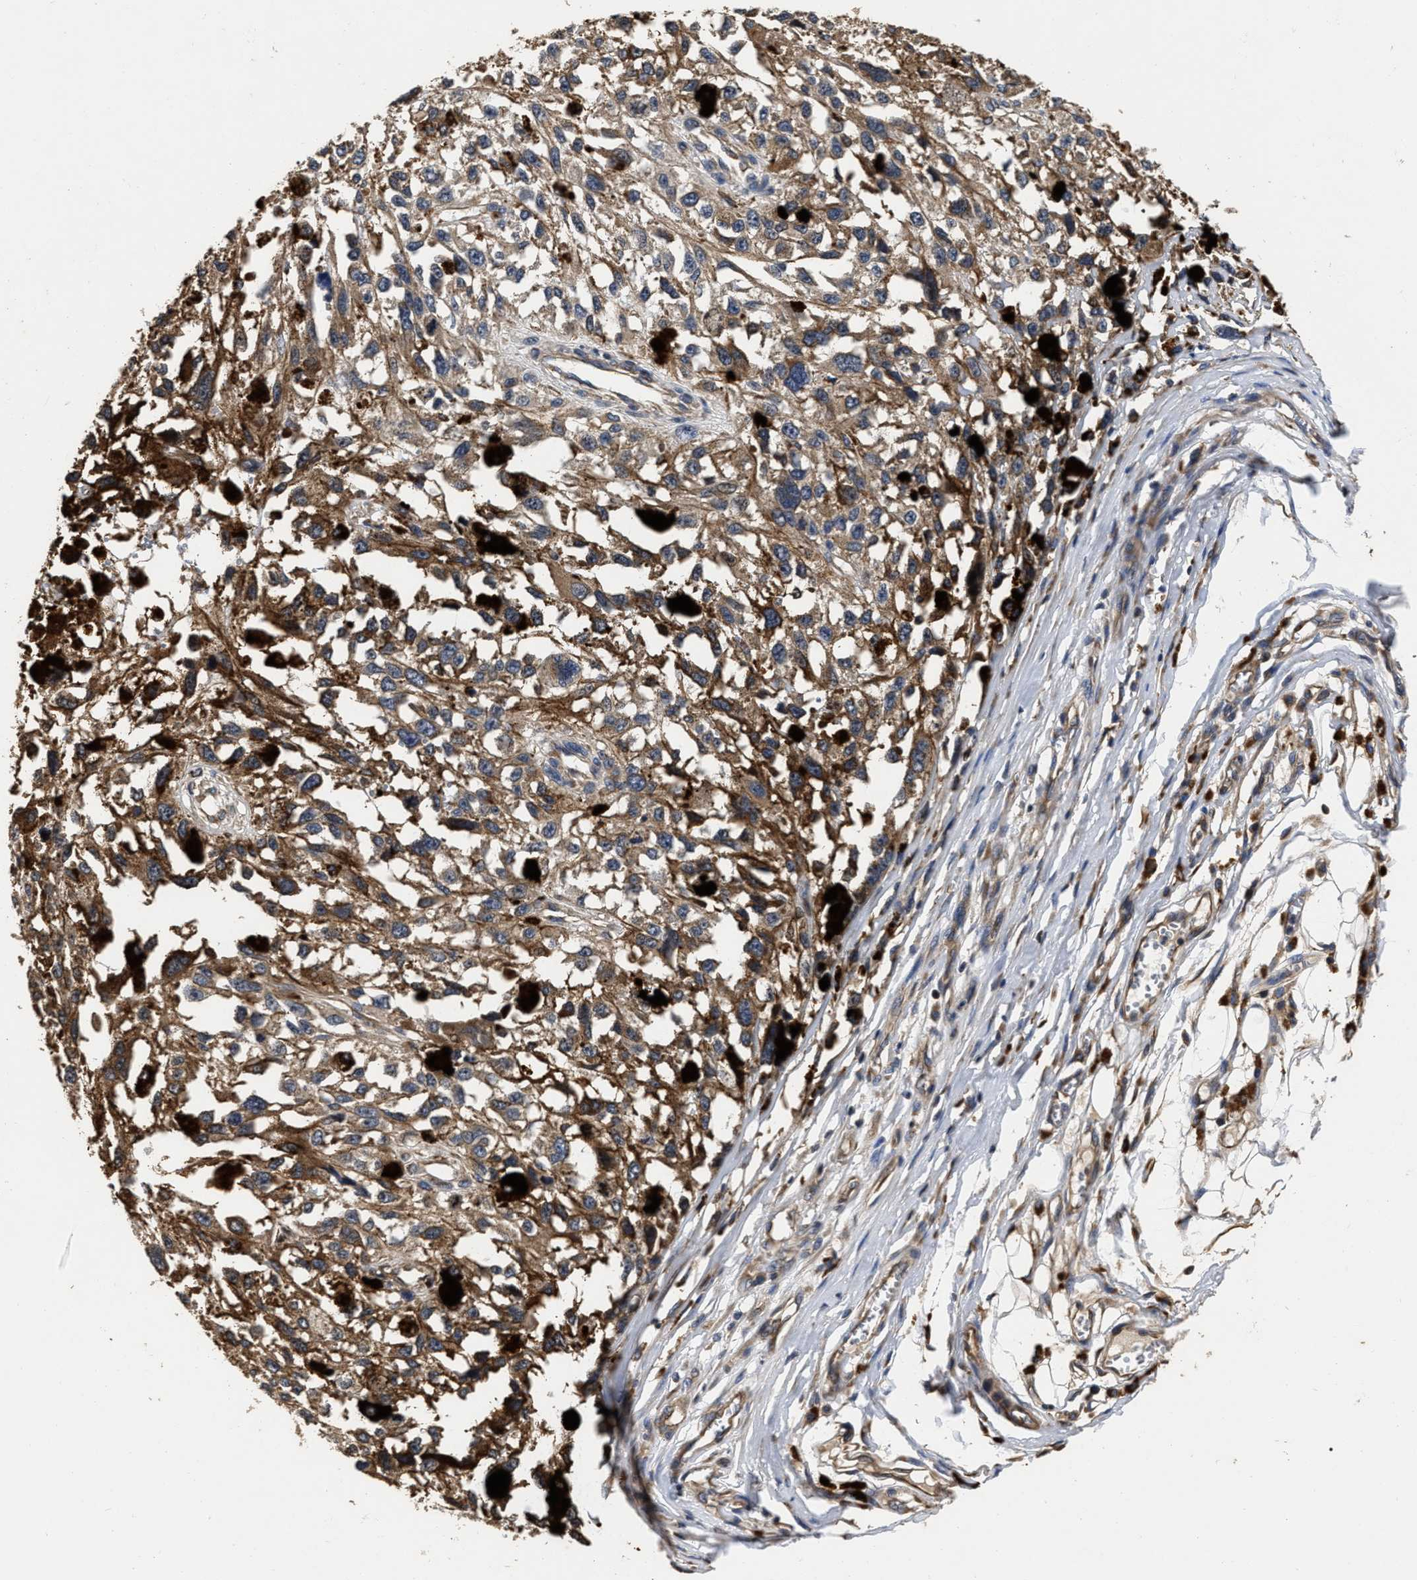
{"staining": {"intensity": "moderate", "quantity": ">75%", "location": "cytoplasmic/membranous"}, "tissue": "melanoma", "cell_type": "Tumor cells", "image_type": "cancer", "snomed": [{"axis": "morphology", "description": "Malignant melanoma, Metastatic site"}, {"axis": "topography", "description": "Lymph node"}], "caption": "Immunohistochemical staining of human melanoma demonstrates medium levels of moderate cytoplasmic/membranous positivity in approximately >75% of tumor cells.", "gene": "ABCG8", "patient": {"sex": "male", "age": 59}}